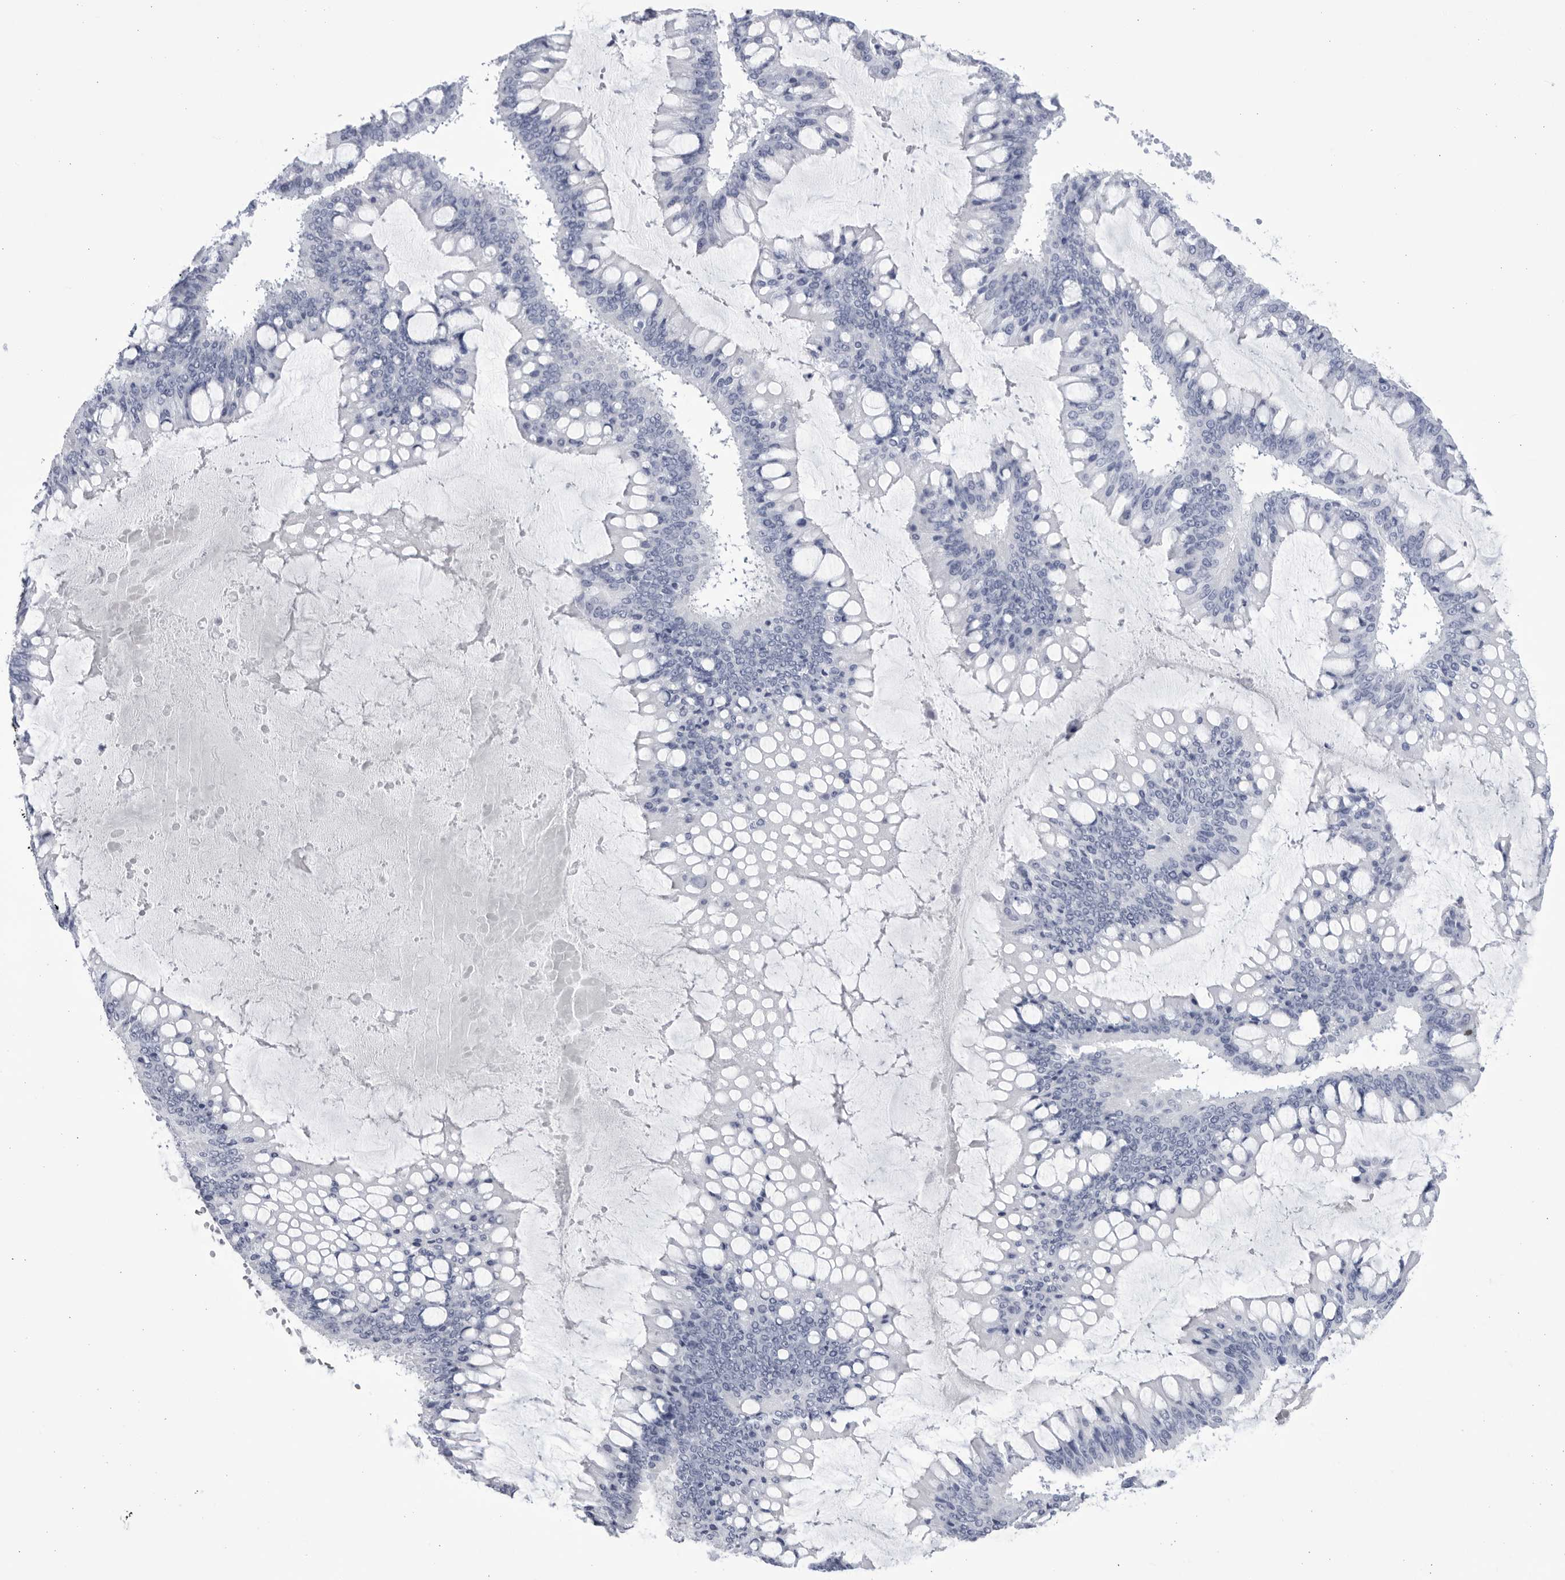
{"staining": {"intensity": "negative", "quantity": "none", "location": "none"}, "tissue": "ovarian cancer", "cell_type": "Tumor cells", "image_type": "cancer", "snomed": [{"axis": "morphology", "description": "Cystadenocarcinoma, mucinous, NOS"}, {"axis": "topography", "description": "Ovary"}], "caption": "IHC micrograph of neoplastic tissue: human ovarian mucinous cystadenocarcinoma stained with DAB shows no significant protein staining in tumor cells.", "gene": "CCDC181", "patient": {"sex": "female", "age": 73}}